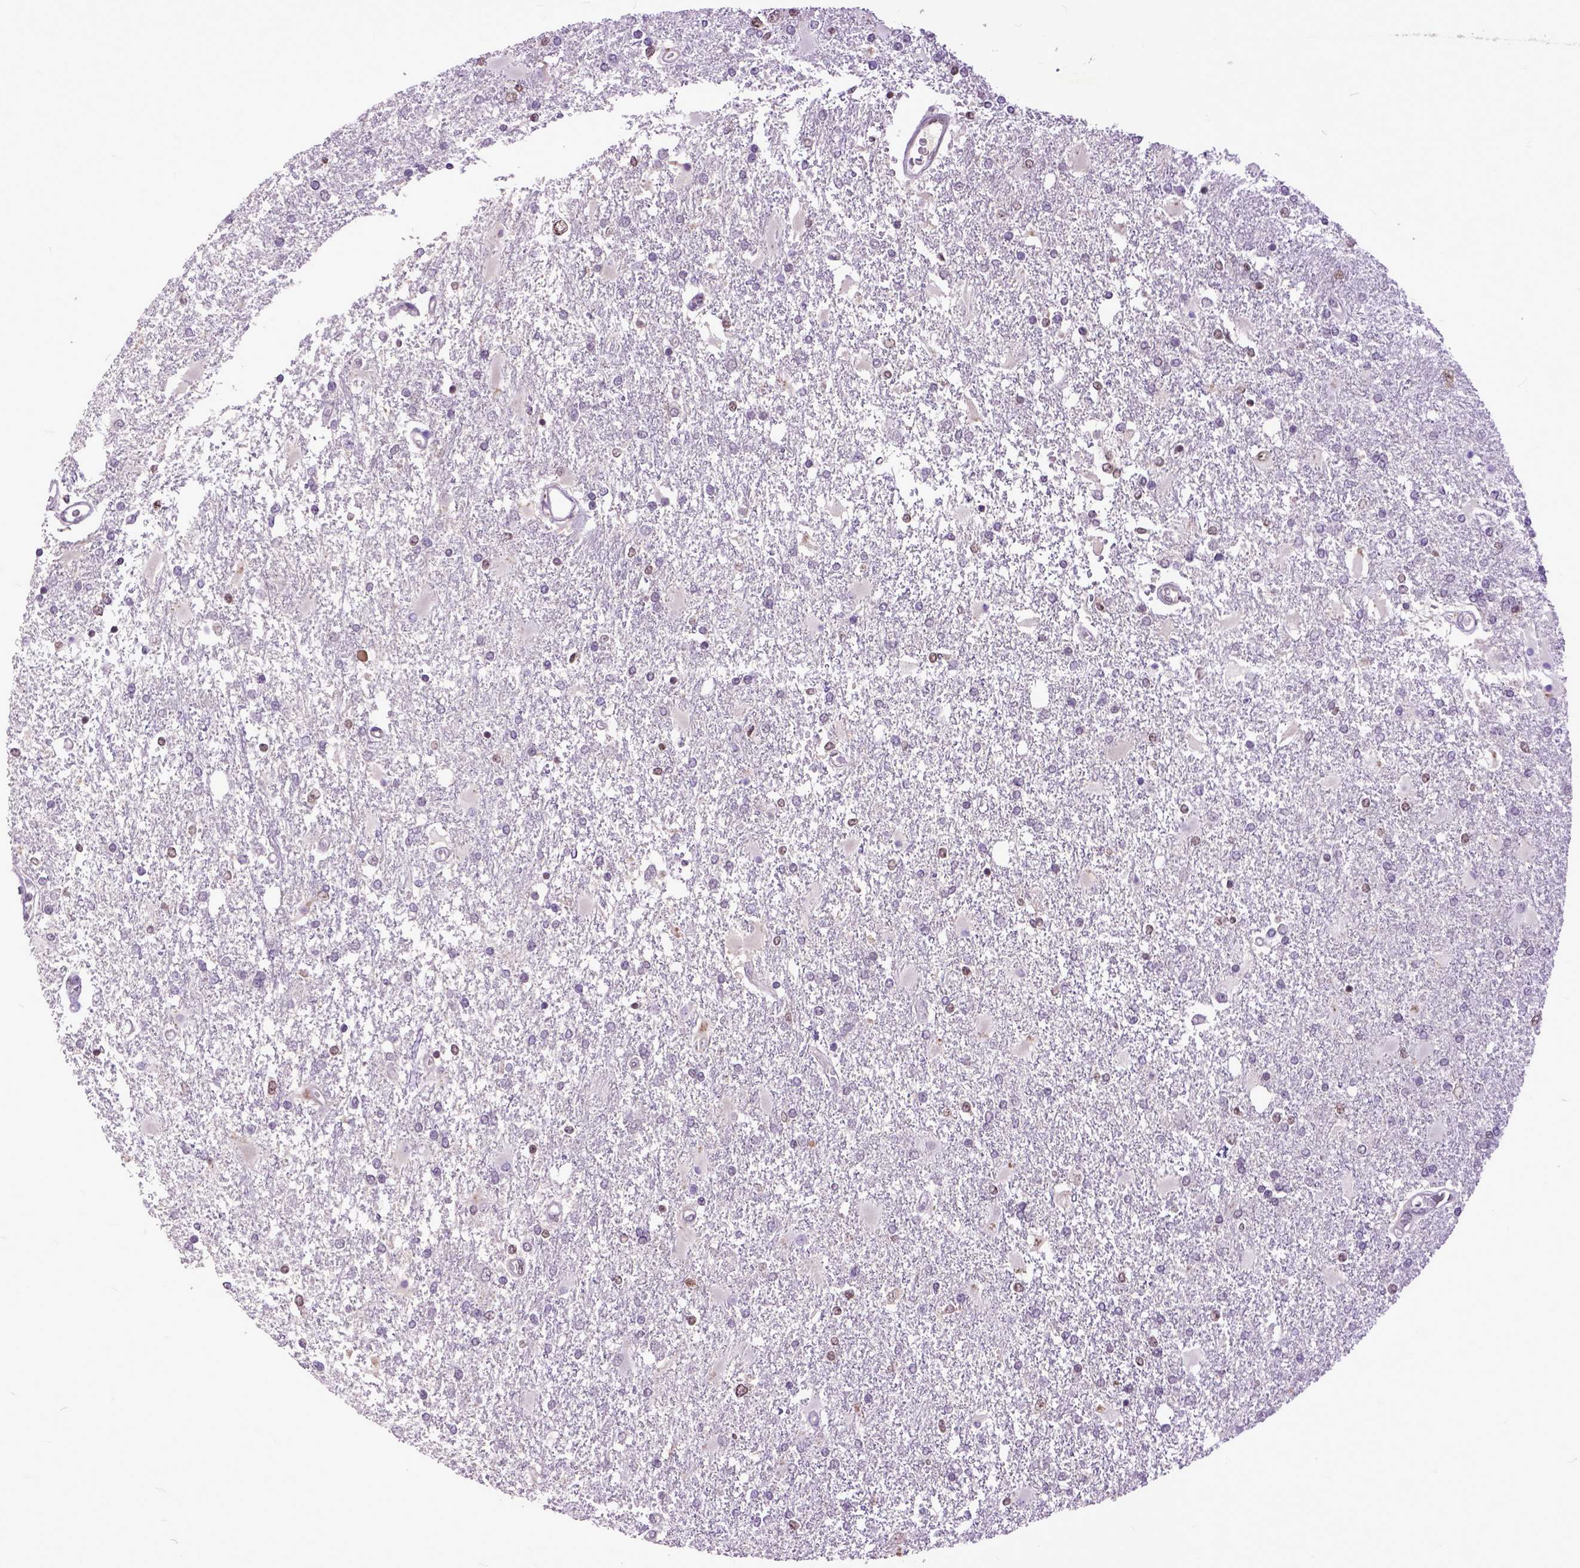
{"staining": {"intensity": "negative", "quantity": "none", "location": "none"}, "tissue": "glioma", "cell_type": "Tumor cells", "image_type": "cancer", "snomed": [{"axis": "morphology", "description": "Glioma, malignant, High grade"}, {"axis": "topography", "description": "Cerebral cortex"}], "caption": "Immunohistochemistry (IHC) image of neoplastic tissue: human malignant glioma (high-grade) stained with DAB reveals no significant protein staining in tumor cells. (DAB (3,3'-diaminobenzidine) immunohistochemistry (IHC), high magnification).", "gene": "RCC2", "patient": {"sex": "male", "age": 79}}